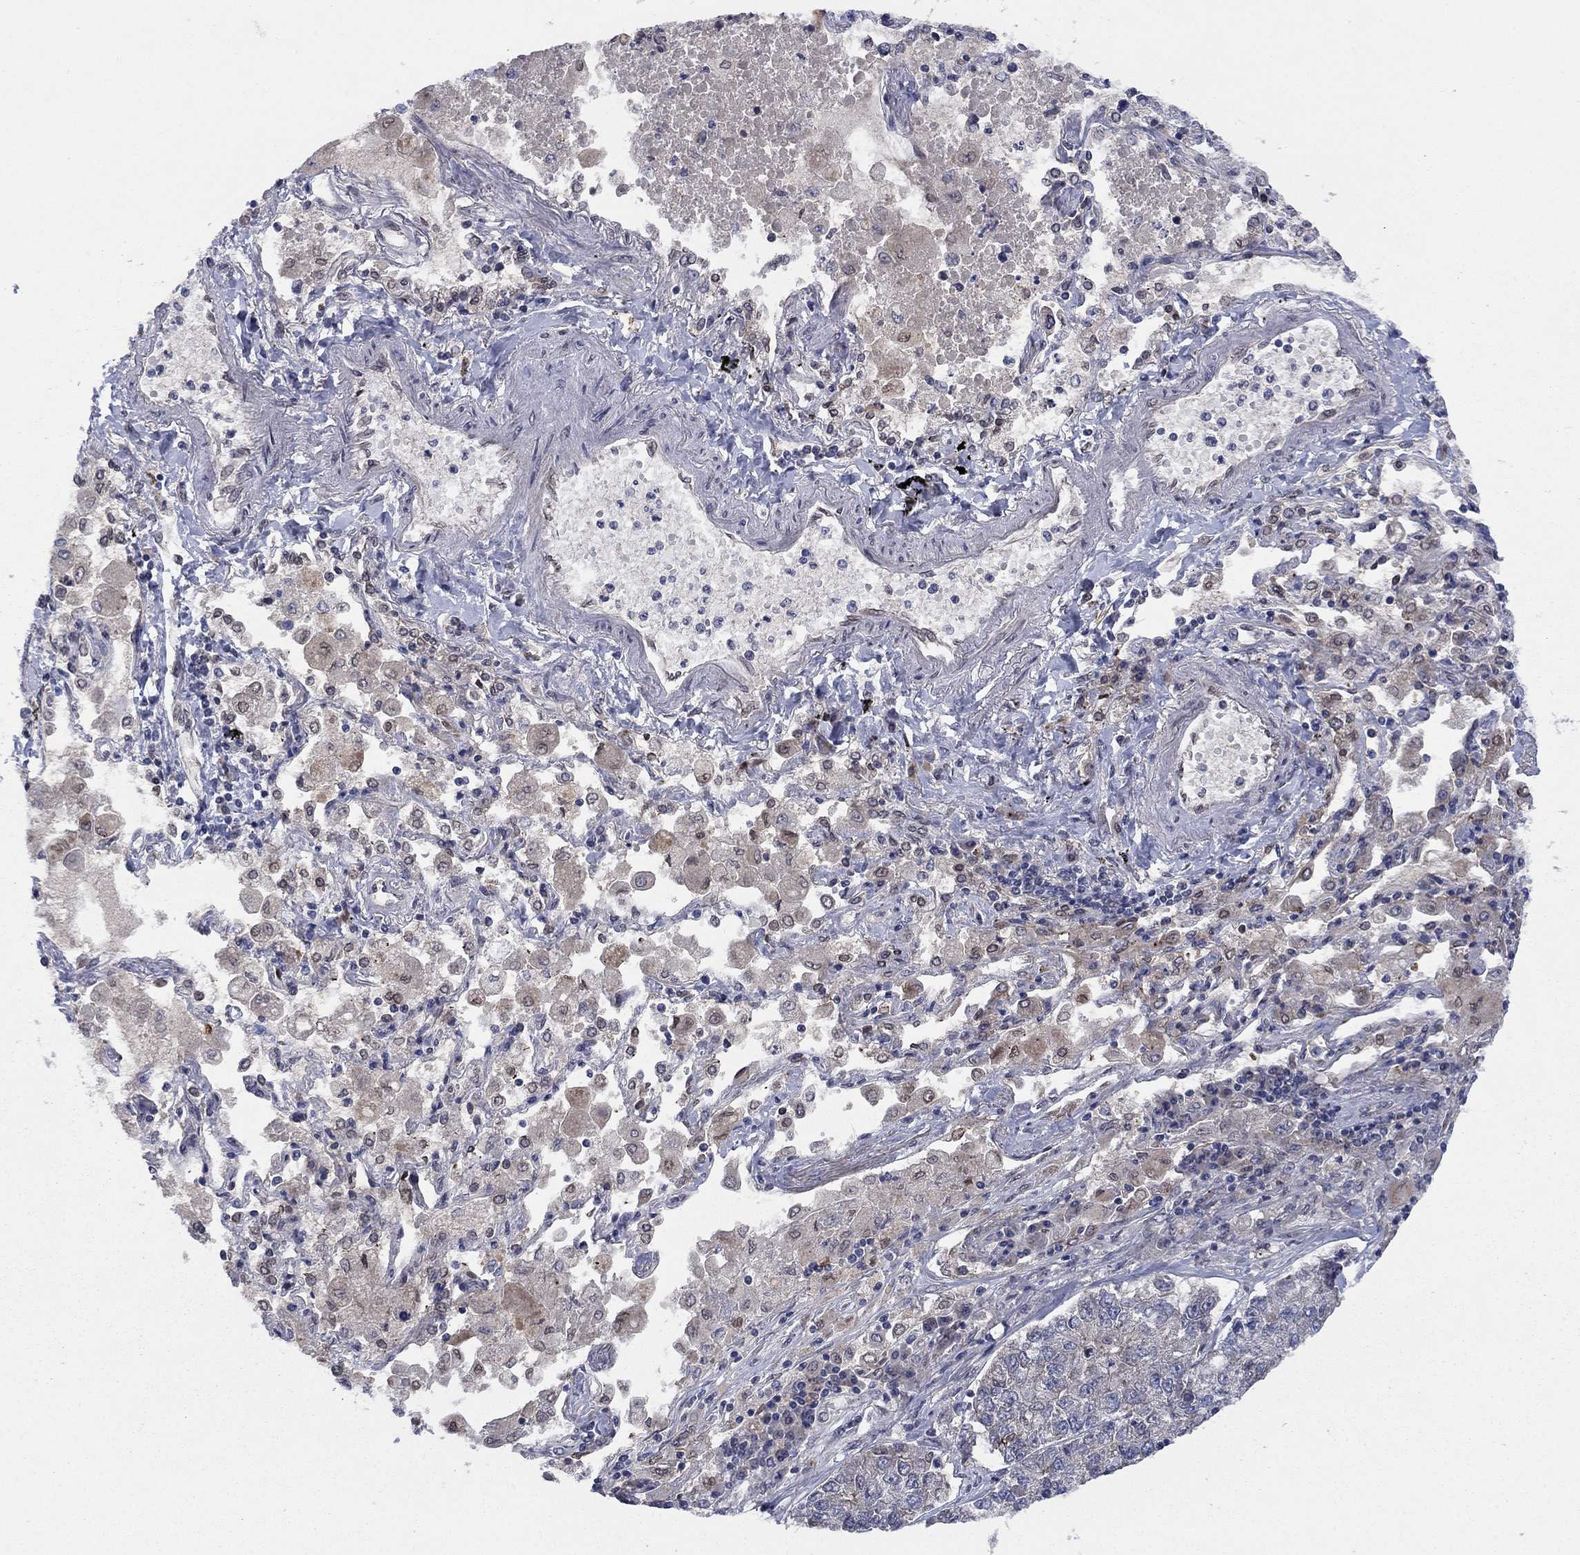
{"staining": {"intensity": "negative", "quantity": "none", "location": "none"}, "tissue": "lung cancer", "cell_type": "Tumor cells", "image_type": "cancer", "snomed": [{"axis": "morphology", "description": "Adenocarcinoma, NOS"}, {"axis": "topography", "description": "Lung"}], "caption": "High magnification brightfield microscopy of lung adenocarcinoma stained with DAB (3,3'-diaminobenzidine) (brown) and counterstained with hematoxylin (blue): tumor cells show no significant staining. The staining is performed using DAB (3,3'-diaminobenzidine) brown chromogen with nuclei counter-stained in using hematoxylin.", "gene": "EMC9", "patient": {"sex": "male", "age": 49}}